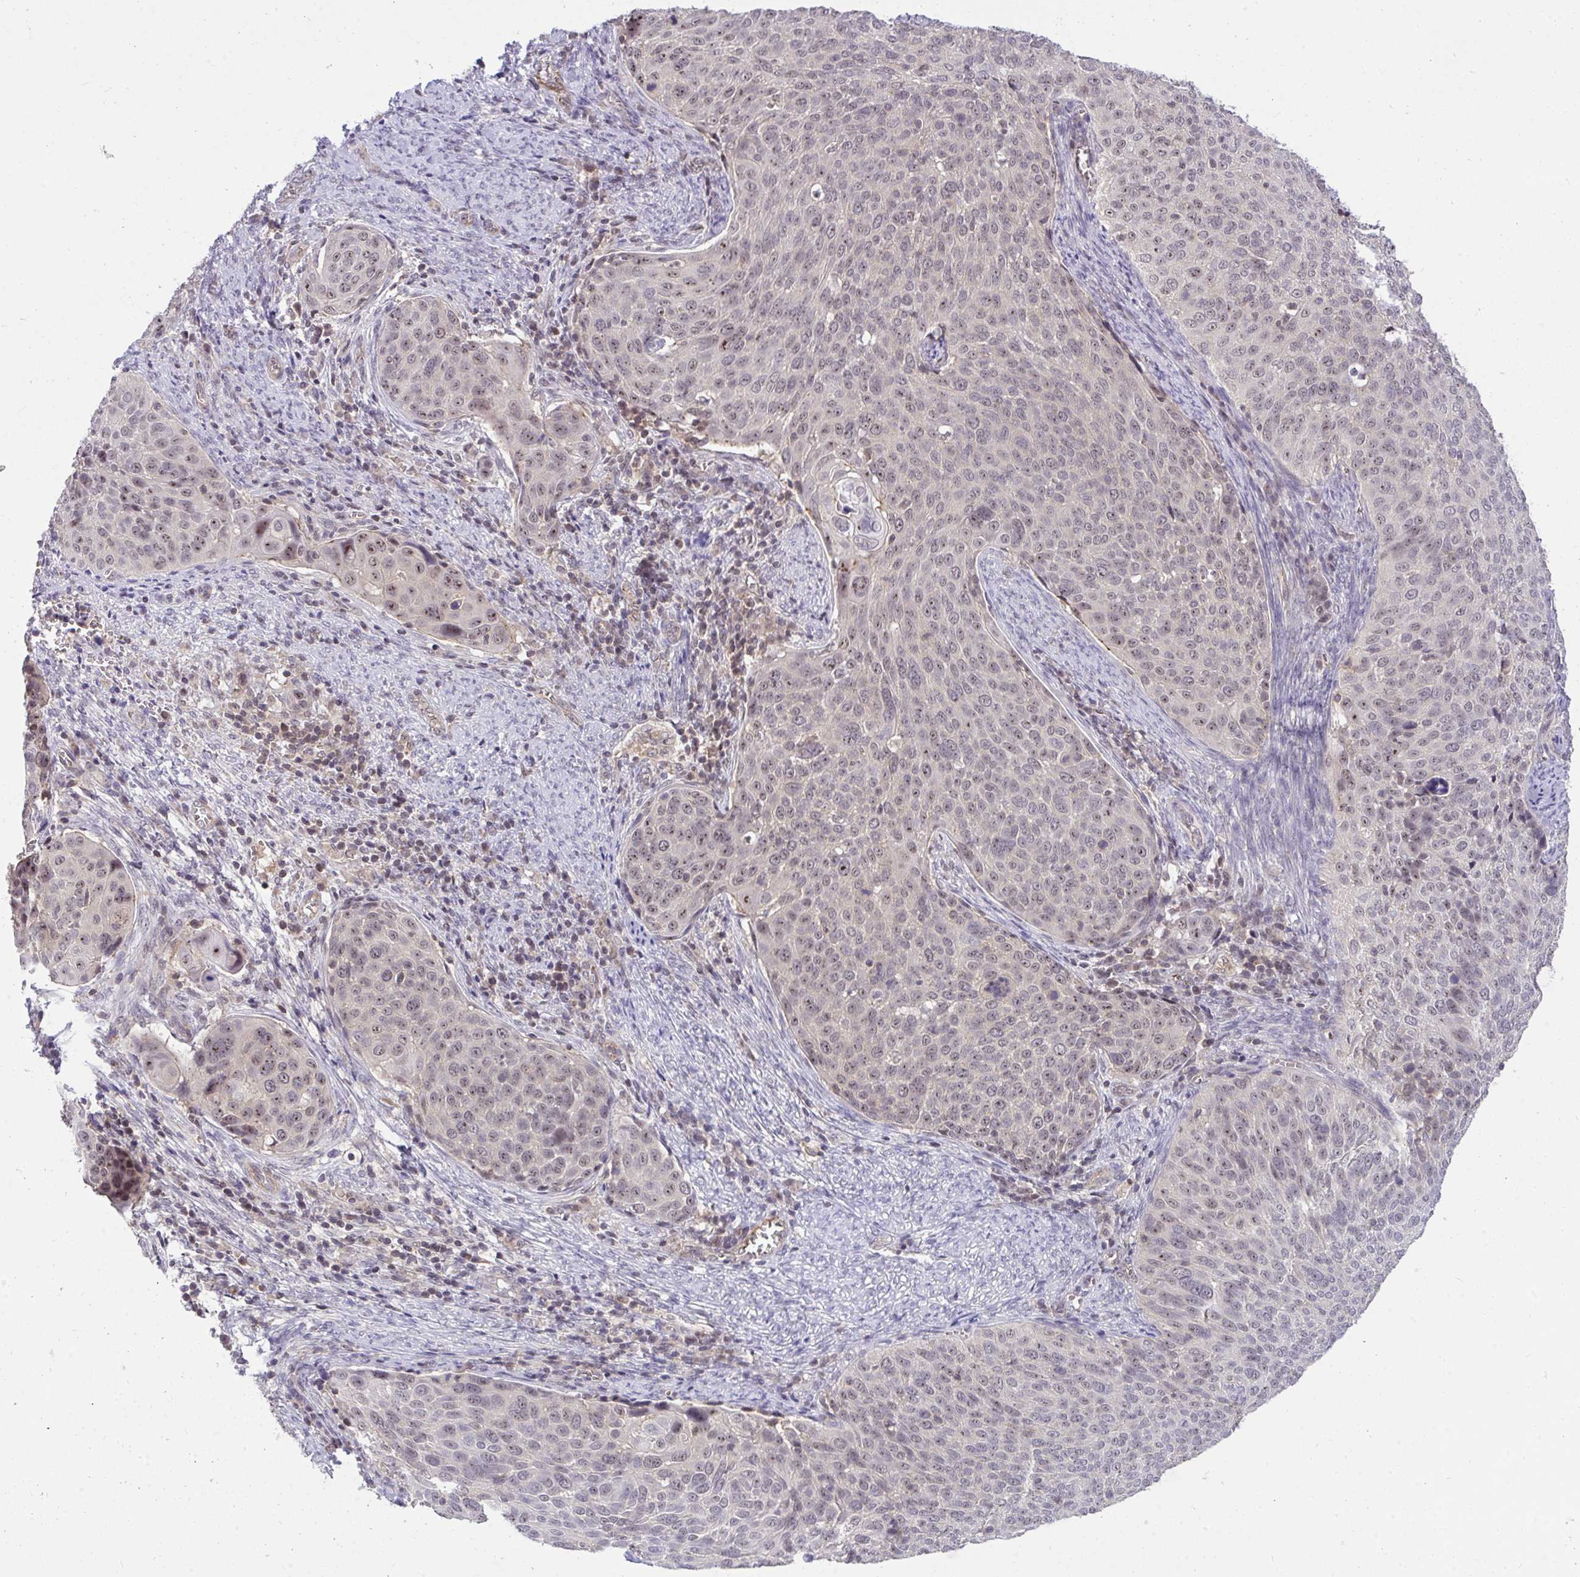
{"staining": {"intensity": "weak", "quantity": "<25%", "location": "nuclear"}, "tissue": "cervical cancer", "cell_type": "Tumor cells", "image_type": "cancer", "snomed": [{"axis": "morphology", "description": "Squamous cell carcinoma, NOS"}, {"axis": "topography", "description": "Cervix"}], "caption": "Immunohistochemistry (IHC) histopathology image of squamous cell carcinoma (cervical) stained for a protein (brown), which reveals no staining in tumor cells. (DAB IHC with hematoxylin counter stain).", "gene": "PPP1CA", "patient": {"sex": "female", "age": 39}}